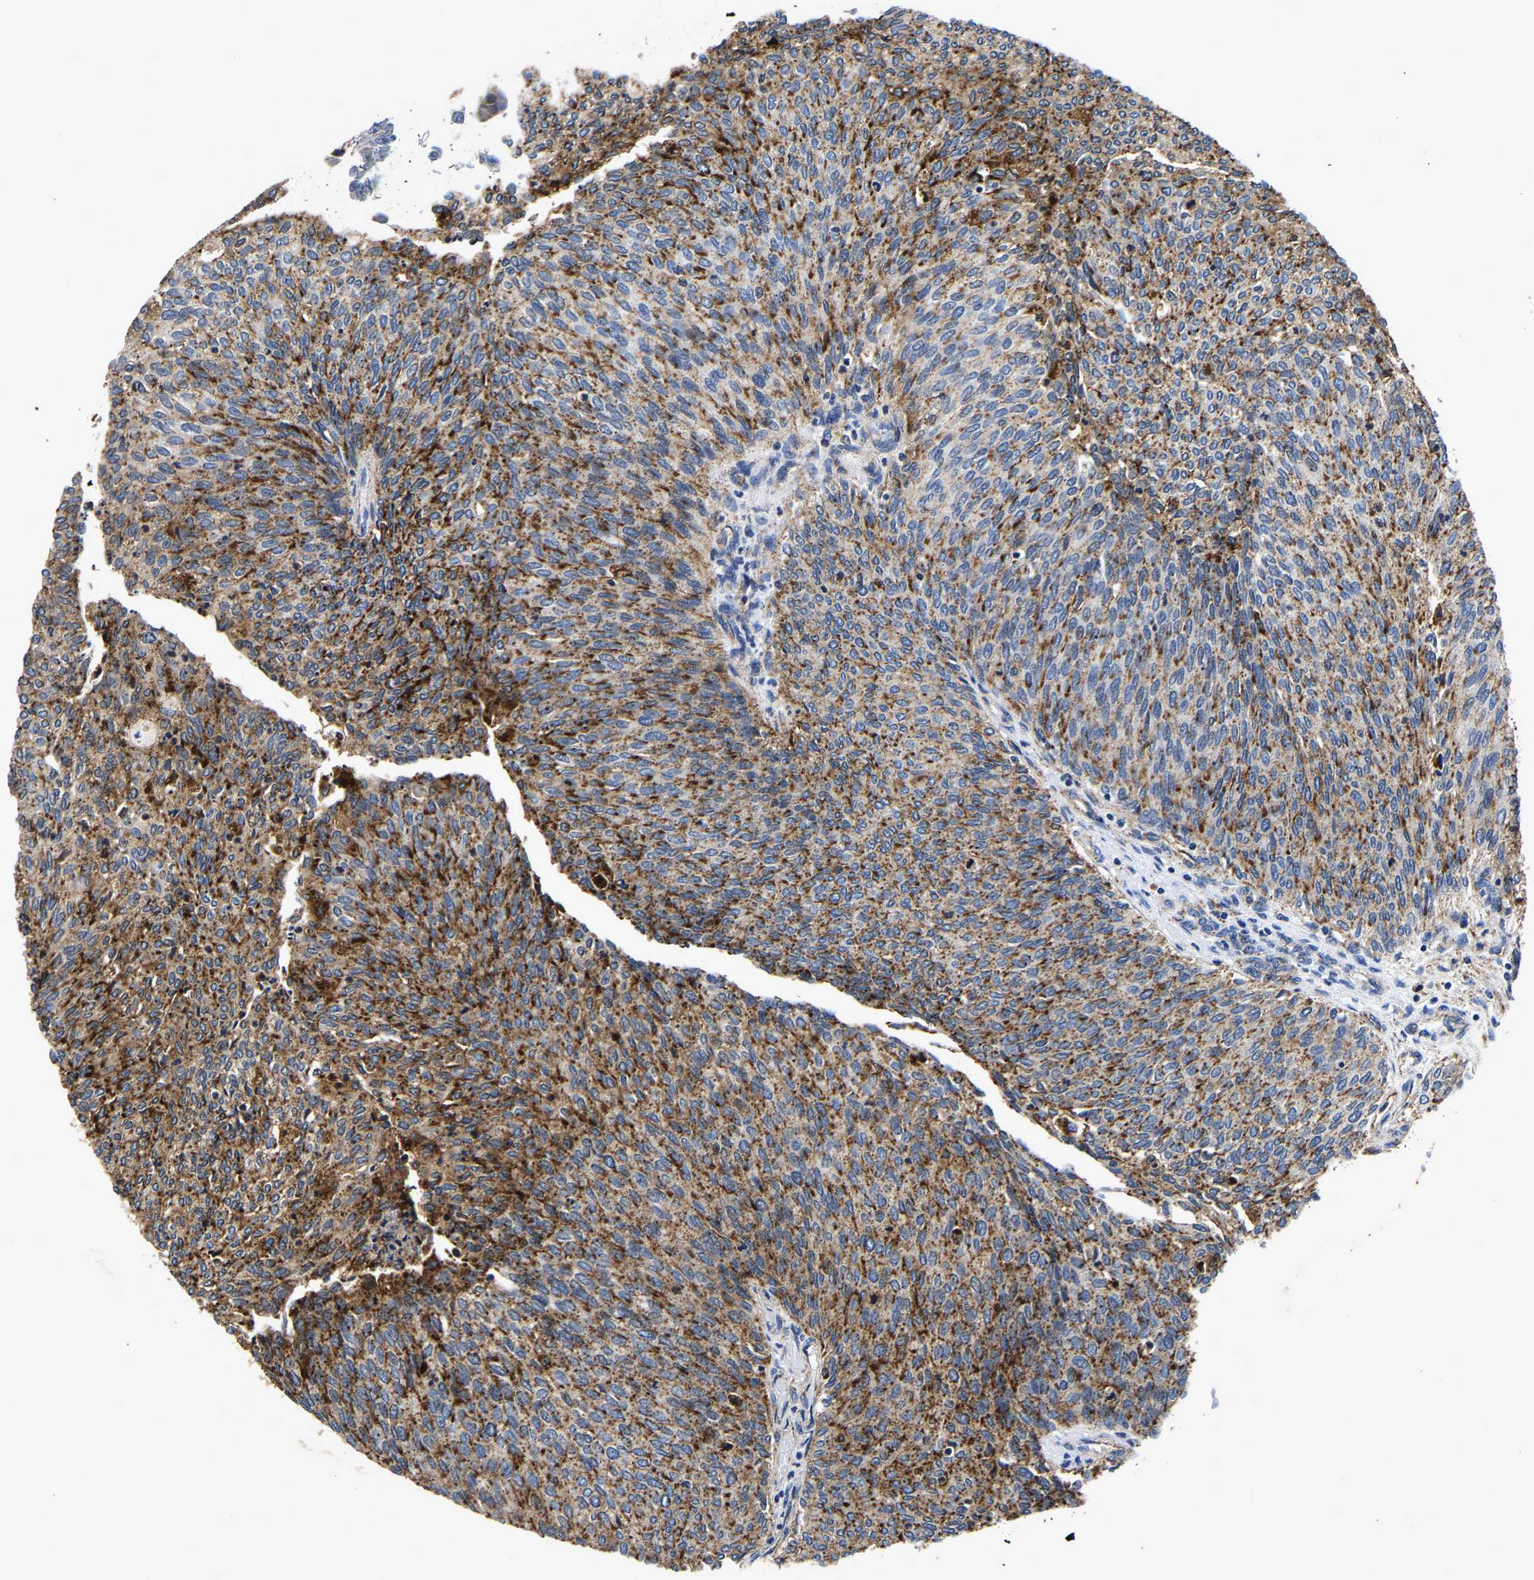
{"staining": {"intensity": "strong", "quantity": "25%-75%", "location": "cytoplasmic/membranous"}, "tissue": "urothelial cancer", "cell_type": "Tumor cells", "image_type": "cancer", "snomed": [{"axis": "morphology", "description": "Urothelial carcinoma, Low grade"}, {"axis": "topography", "description": "Urinary bladder"}], "caption": "This image shows urothelial cancer stained with IHC to label a protein in brown. The cytoplasmic/membranous of tumor cells show strong positivity for the protein. Nuclei are counter-stained blue.", "gene": "GRN", "patient": {"sex": "female", "age": 79}}